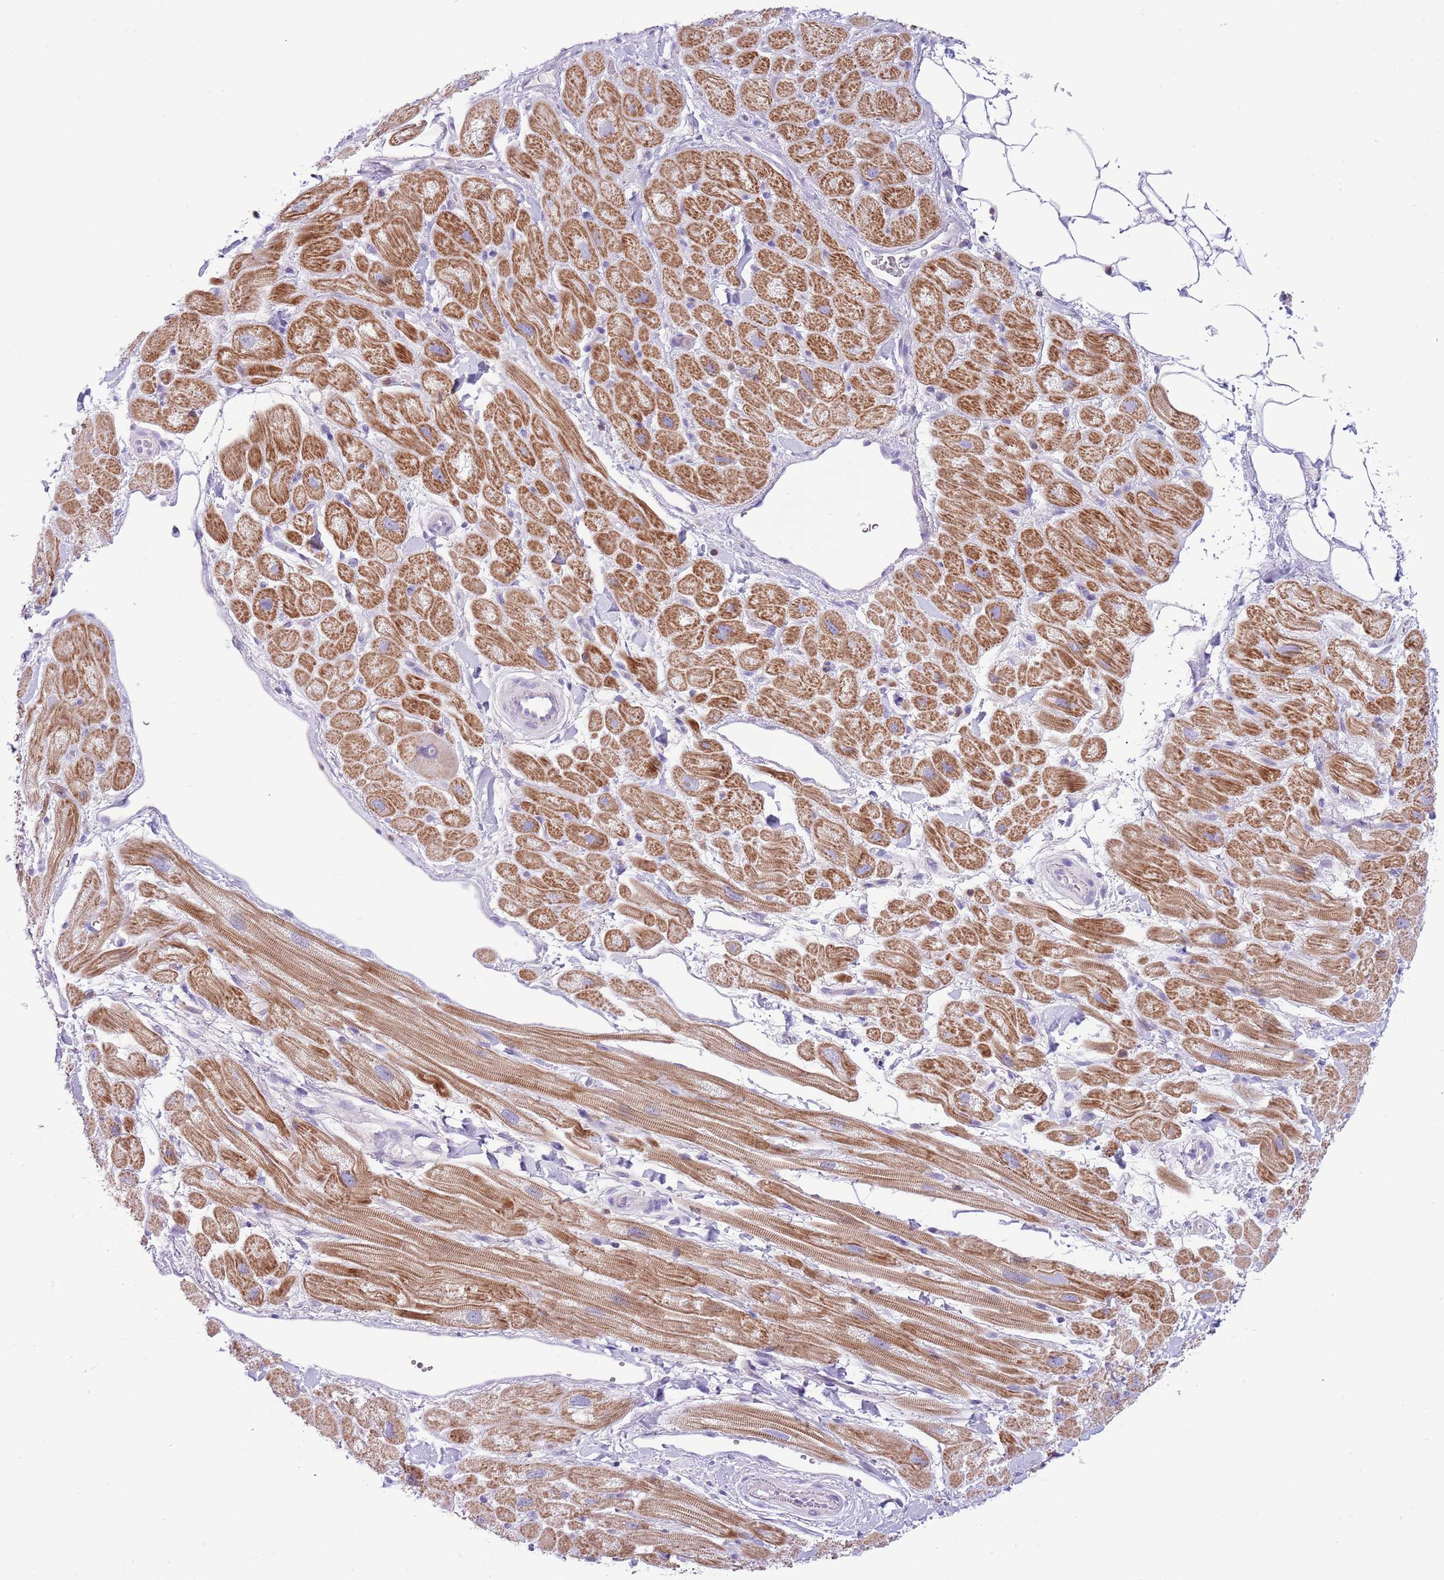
{"staining": {"intensity": "moderate", "quantity": ">75%", "location": "cytoplasmic/membranous"}, "tissue": "heart muscle", "cell_type": "Cardiomyocytes", "image_type": "normal", "snomed": [{"axis": "morphology", "description": "Normal tissue, NOS"}, {"axis": "topography", "description": "Heart"}], "caption": "High-magnification brightfield microscopy of benign heart muscle stained with DAB (brown) and counterstained with hematoxylin (blue). cardiomyocytes exhibit moderate cytoplasmic/membranous staining is appreciated in approximately>75% of cells. Nuclei are stained in blue.", "gene": "OR4Q3", "patient": {"sex": "male", "age": 65}}